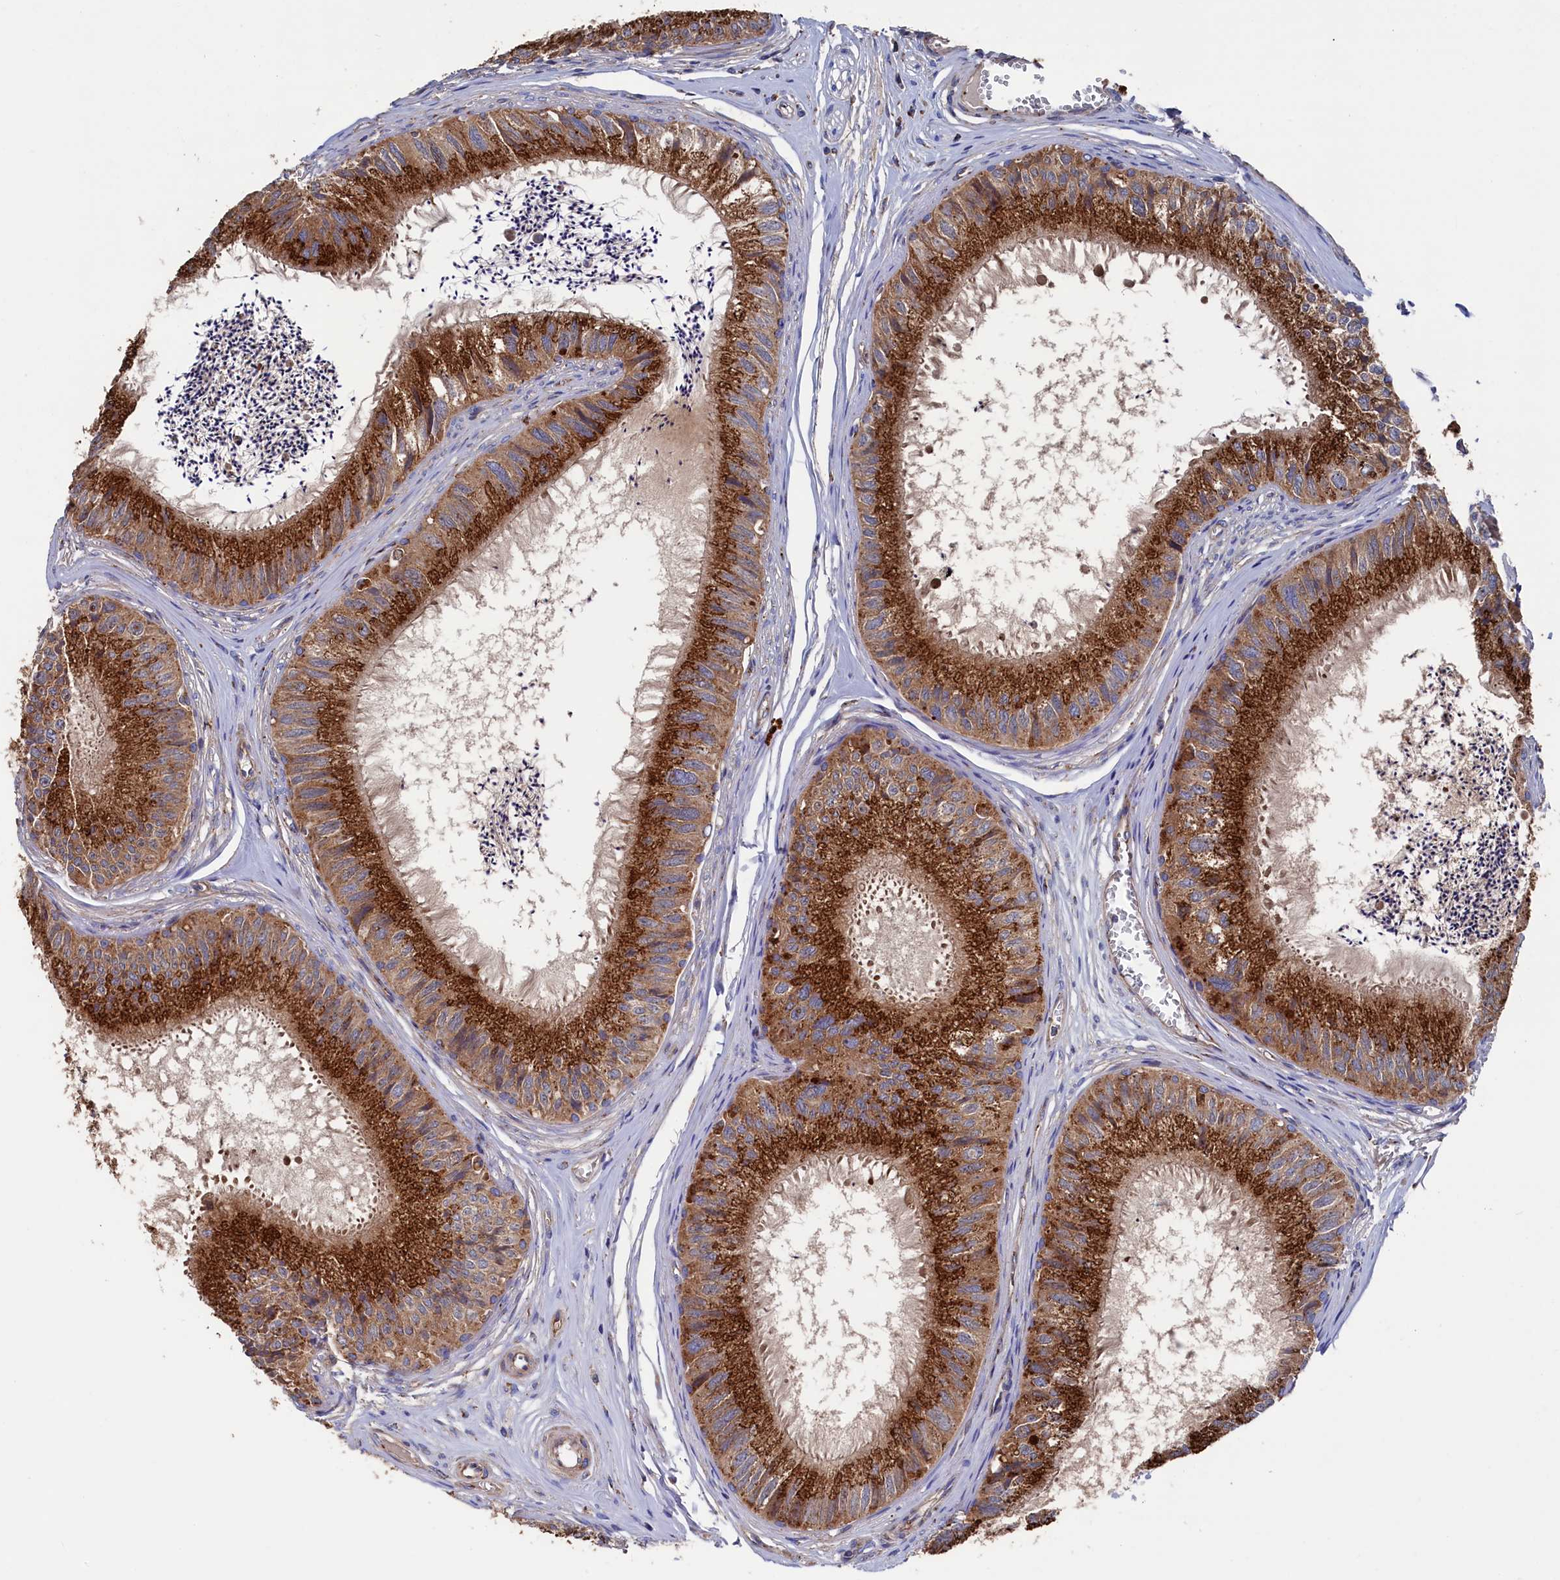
{"staining": {"intensity": "strong", "quantity": ">75%", "location": "cytoplasmic/membranous"}, "tissue": "epididymis", "cell_type": "Glandular cells", "image_type": "normal", "snomed": [{"axis": "morphology", "description": "Normal tissue, NOS"}, {"axis": "topography", "description": "Epididymis"}], "caption": "Immunohistochemistry (IHC) of benign human epididymis displays high levels of strong cytoplasmic/membranous staining in approximately >75% of glandular cells.", "gene": "PRRC1", "patient": {"sex": "male", "age": 79}}